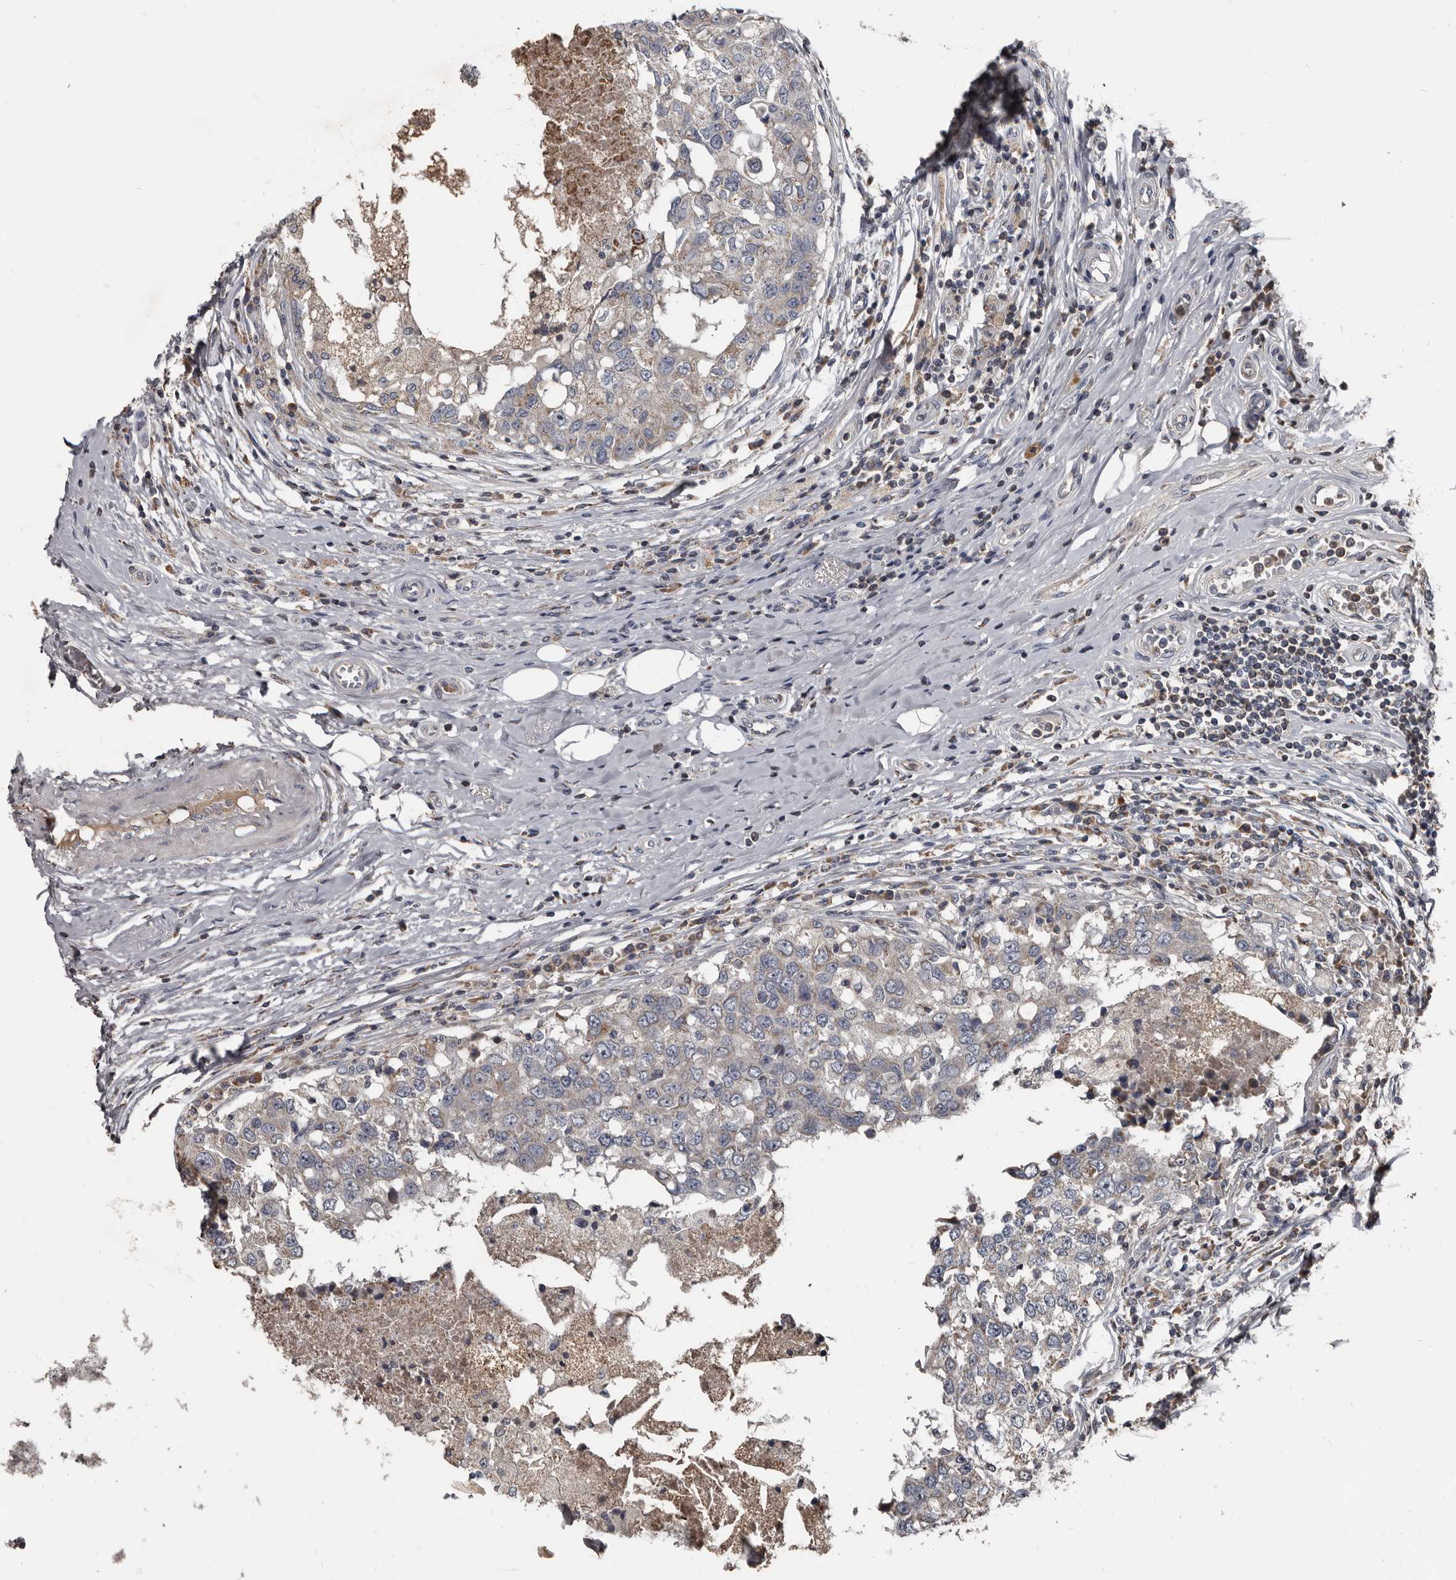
{"staining": {"intensity": "weak", "quantity": "<25%", "location": "cytoplasmic/membranous"}, "tissue": "breast cancer", "cell_type": "Tumor cells", "image_type": "cancer", "snomed": [{"axis": "morphology", "description": "Duct carcinoma"}, {"axis": "topography", "description": "Breast"}], "caption": "High power microscopy histopathology image of an immunohistochemistry histopathology image of breast infiltrating ductal carcinoma, revealing no significant positivity in tumor cells.", "gene": "GREB1", "patient": {"sex": "female", "age": 27}}